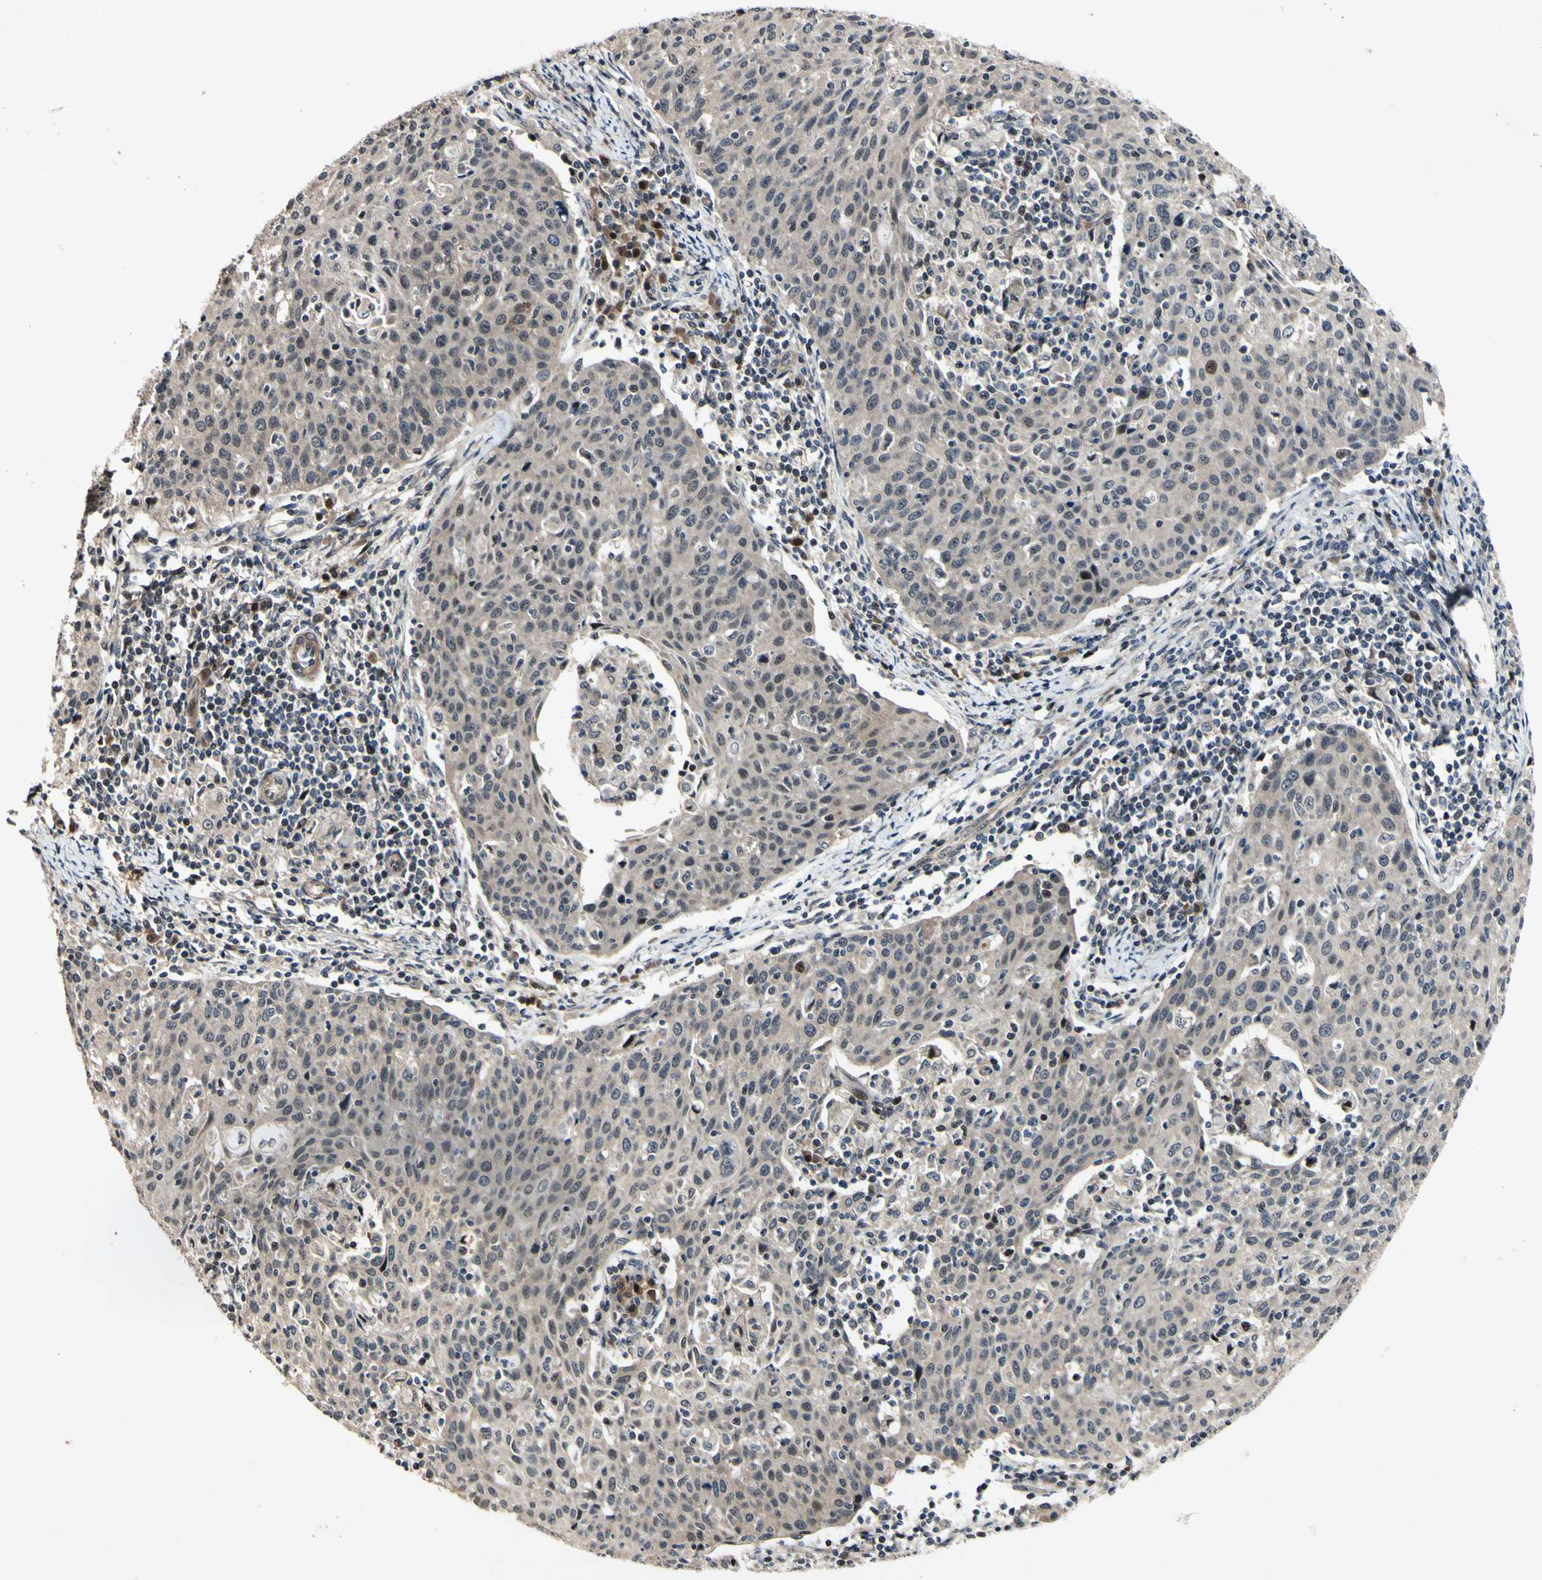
{"staining": {"intensity": "weak", "quantity": ">75%", "location": "cytoplasmic/membranous"}, "tissue": "cervical cancer", "cell_type": "Tumor cells", "image_type": "cancer", "snomed": [{"axis": "morphology", "description": "Squamous cell carcinoma, NOS"}, {"axis": "topography", "description": "Cervix"}], "caption": "Immunohistochemistry (DAB) staining of human cervical cancer (squamous cell carcinoma) reveals weak cytoplasmic/membranous protein staining in about >75% of tumor cells. The staining was performed using DAB, with brown indicating positive protein expression. Nuclei are stained blue with hematoxylin.", "gene": "CSNK1E", "patient": {"sex": "female", "age": 38}}